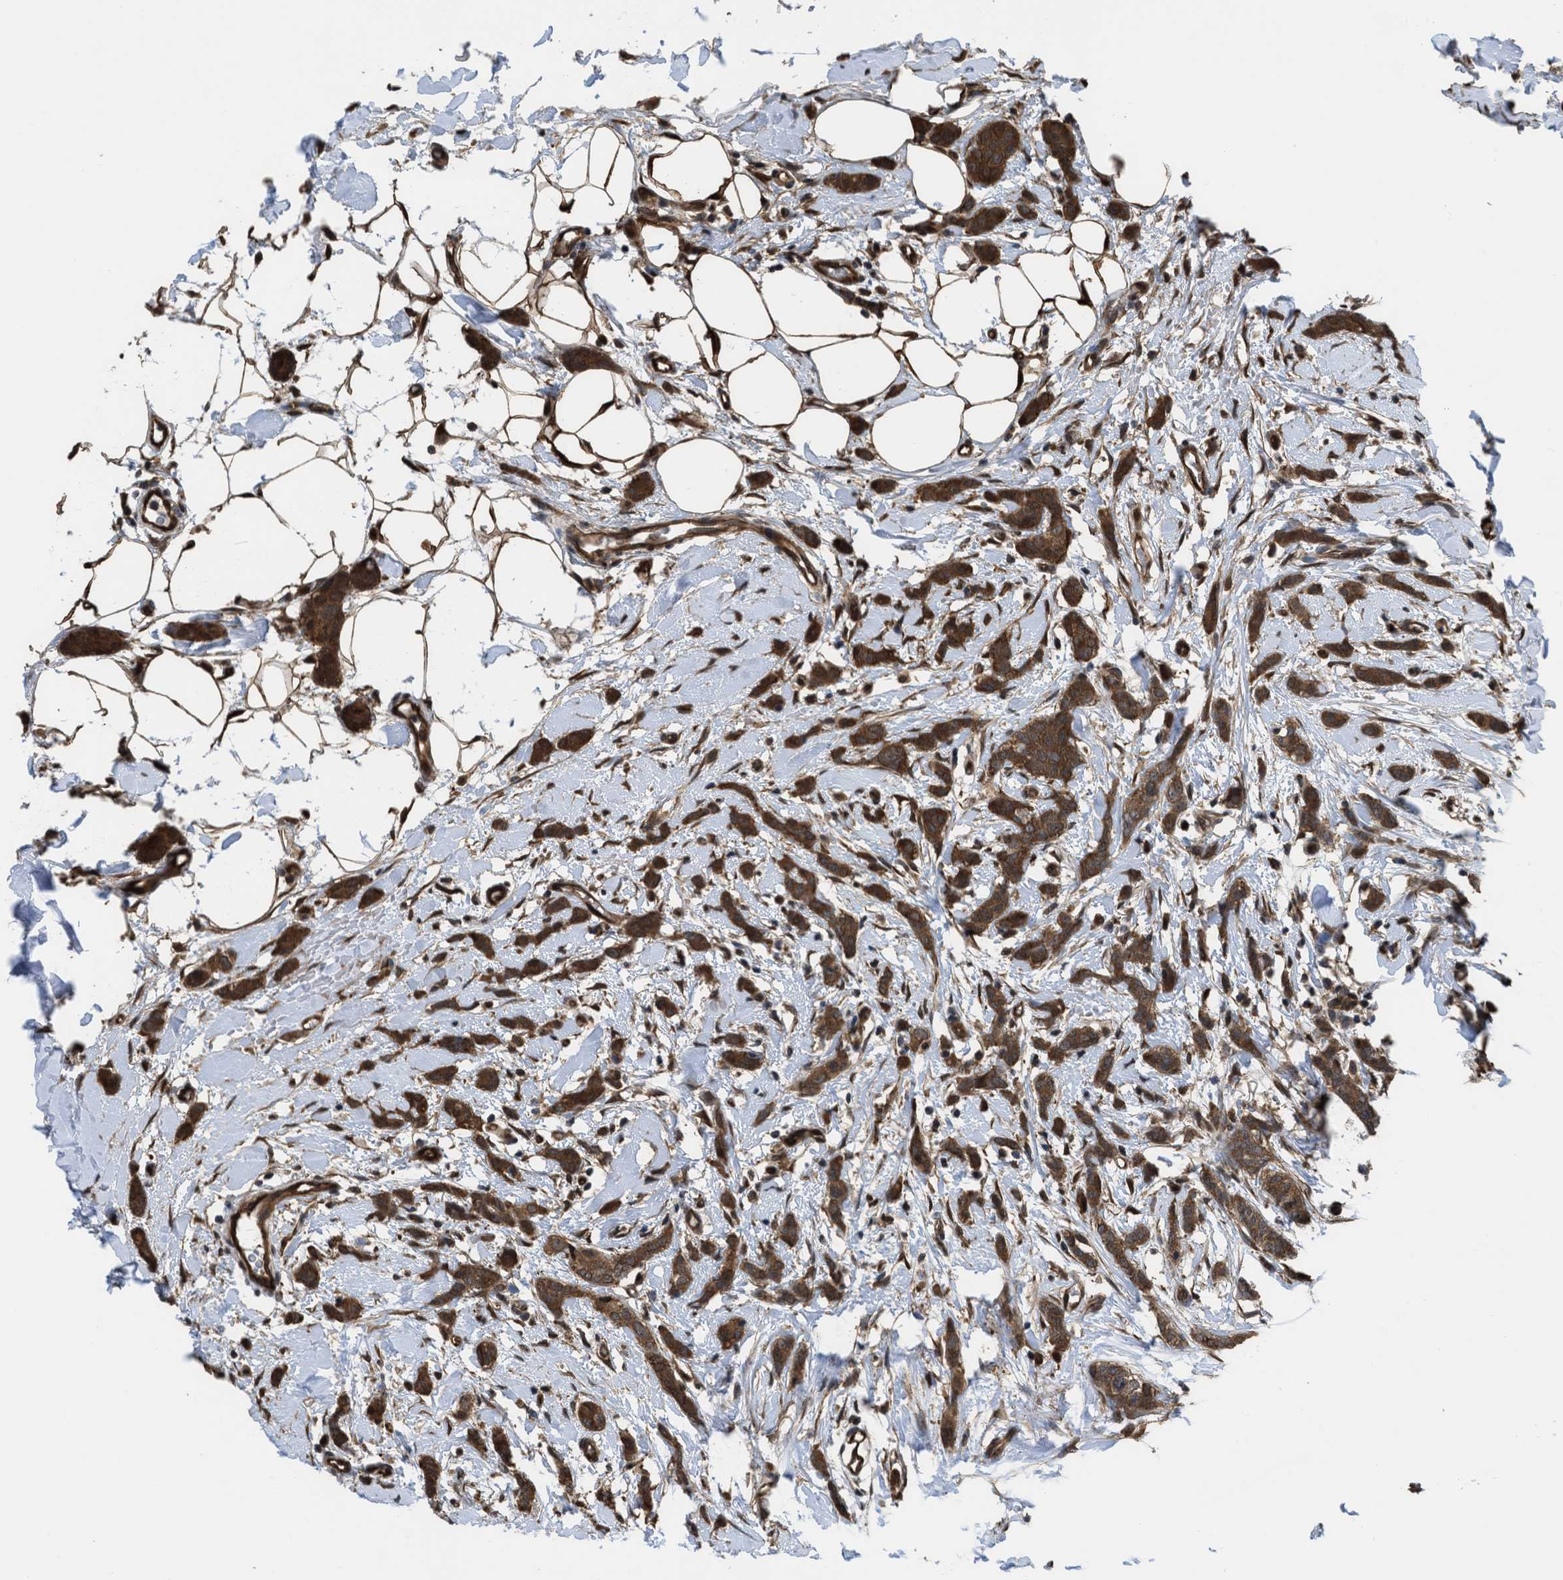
{"staining": {"intensity": "moderate", "quantity": ">75%", "location": "cytoplasmic/membranous"}, "tissue": "breast cancer", "cell_type": "Tumor cells", "image_type": "cancer", "snomed": [{"axis": "morphology", "description": "Lobular carcinoma"}, {"axis": "topography", "description": "Skin"}, {"axis": "topography", "description": "Breast"}], "caption": "Lobular carcinoma (breast) stained with a protein marker exhibits moderate staining in tumor cells.", "gene": "YWHAG", "patient": {"sex": "female", "age": 46}}